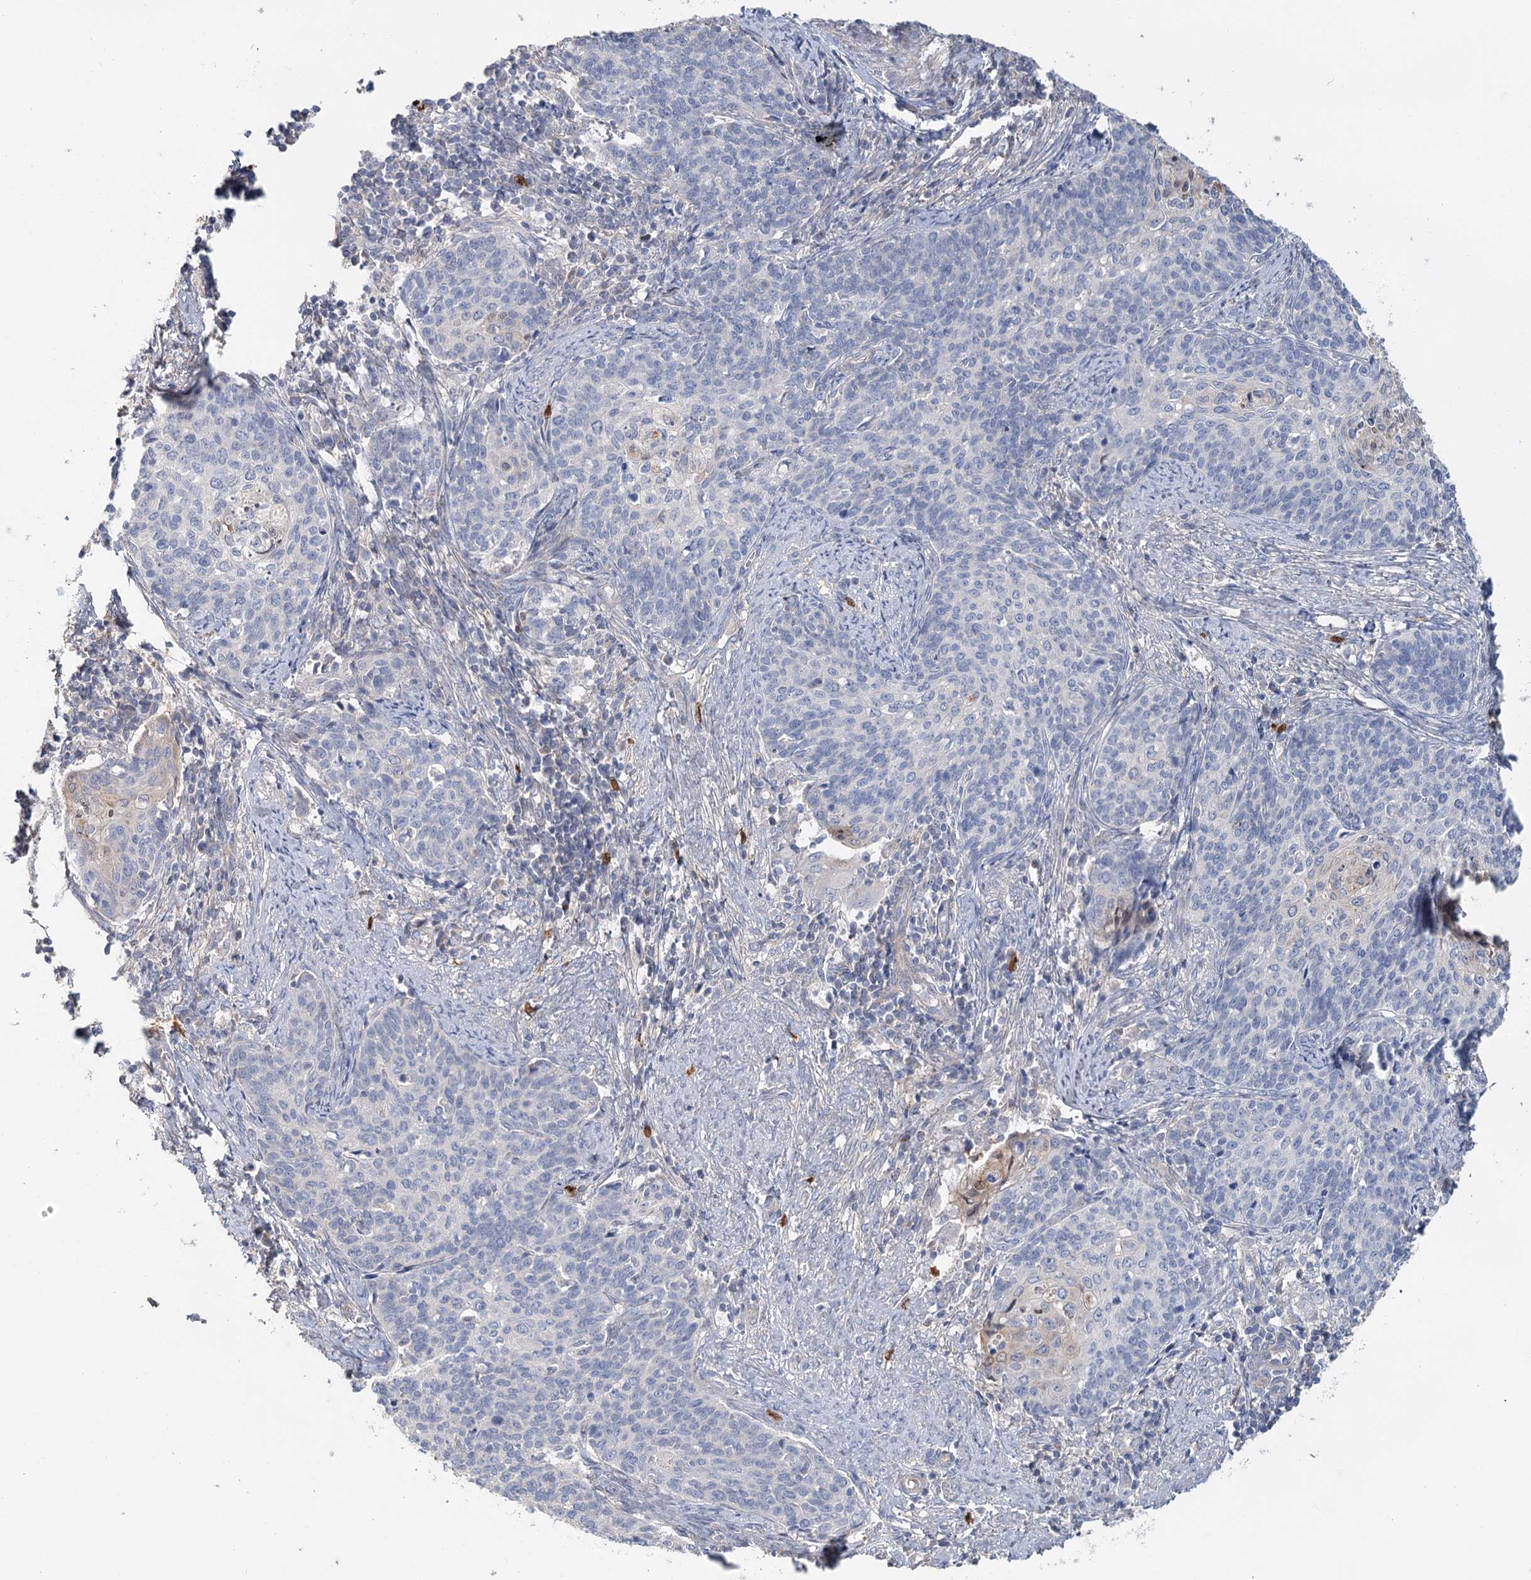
{"staining": {"intensity": "negative", "quantity": "none", "location": "none"}, "tissue": "cervical cancer", "cell_type": "Tumor cells", "image_type": "cancer", "snomed": [{"axis": "morphology", "description": "Squamous cell carcinoma, NOS"}, {"axis": "topography", "description": "Cervix"}], "caption": "Immunohistochemical staining of cervical squamous cell carcinoma demonstrates no significant expression in tumor cells. (DAB immunohistochemistry with hematoxylin counter stain).", "gene": "EPB41L5", "patient": {"sex": "female", "age": 39}}